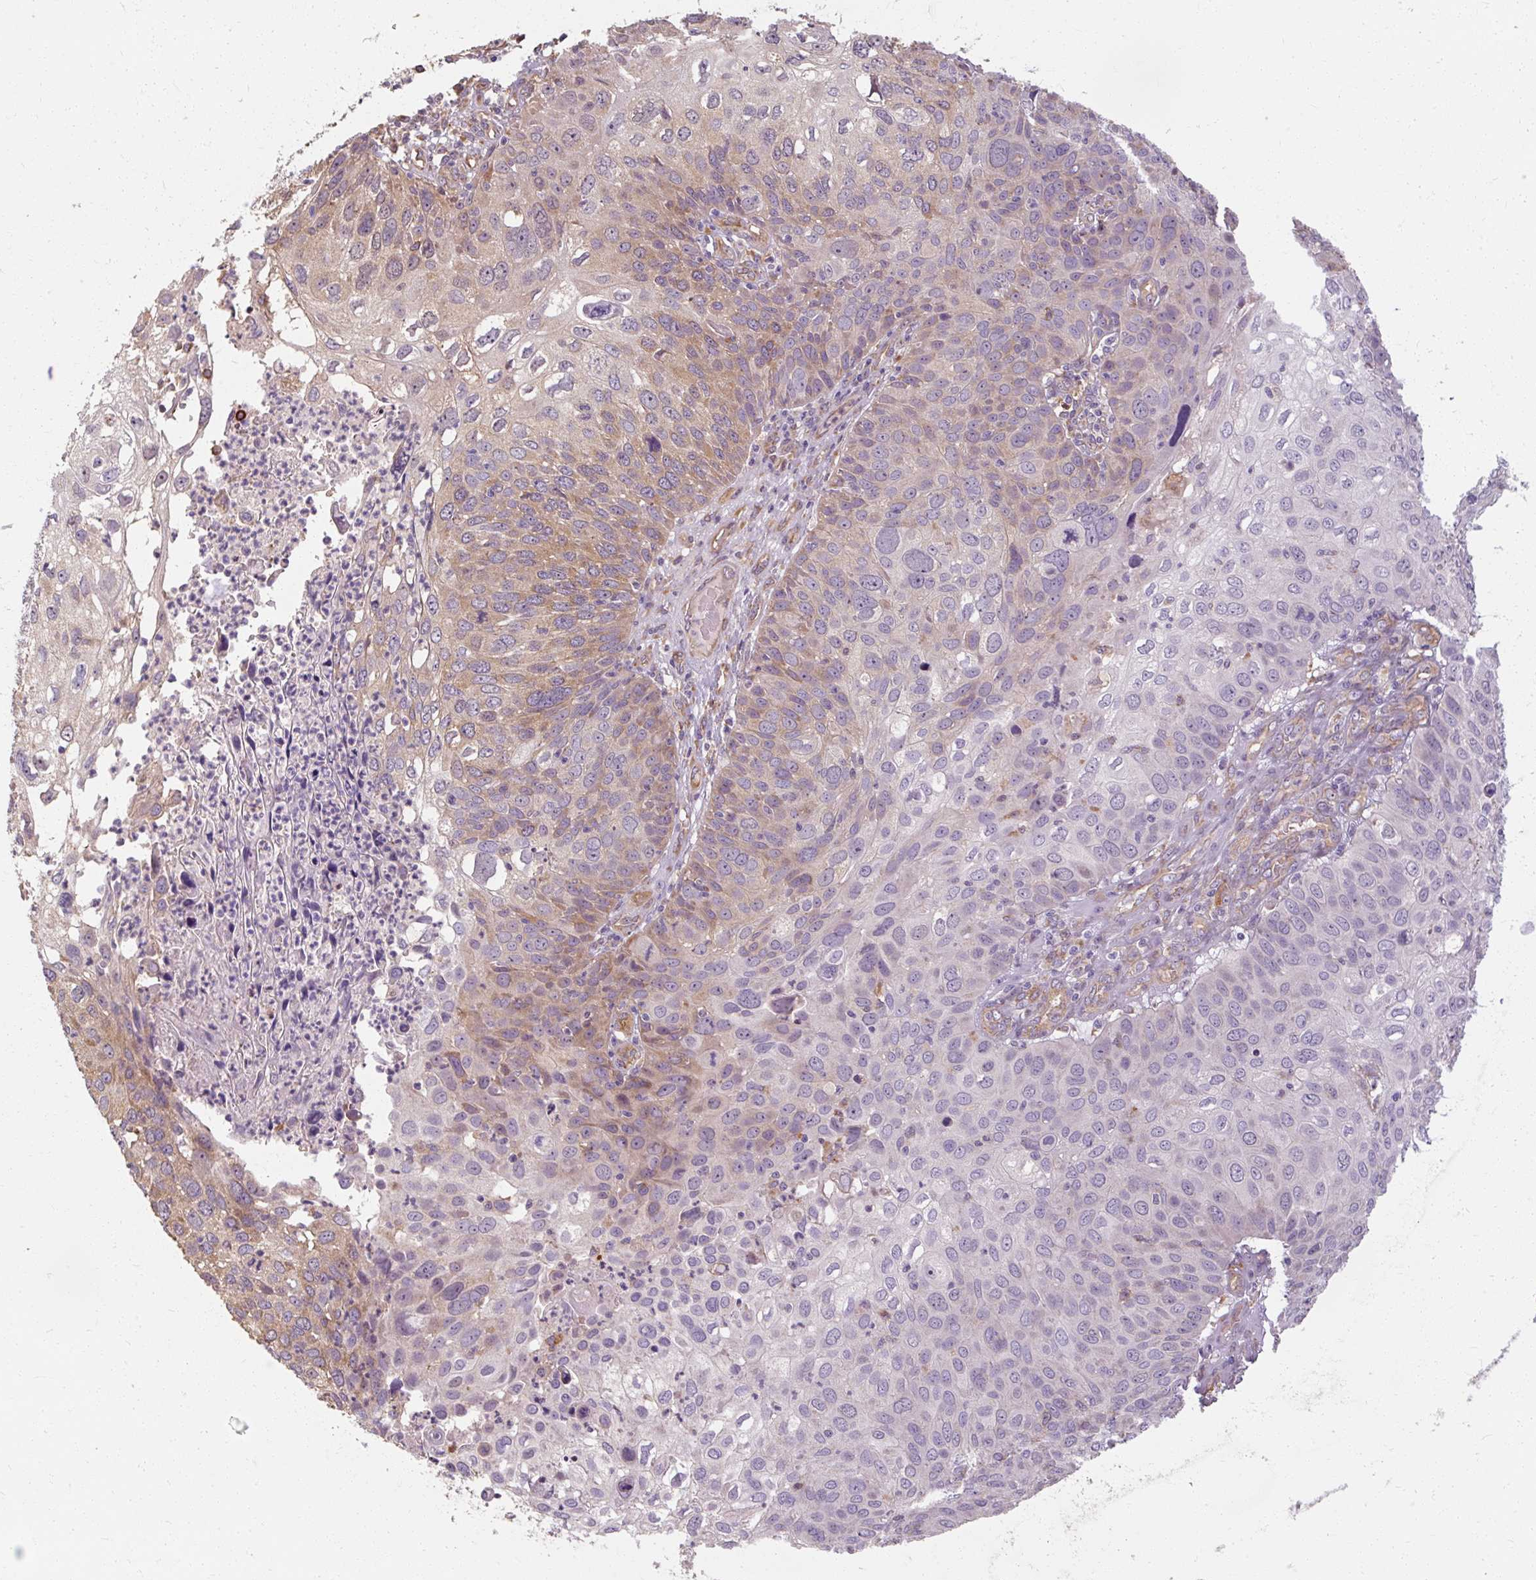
{"staining": {"intensity": "moderate", "quantity": "<25%", "location": "cytoplasmic/membranous"}, "tissue": "skin cancer", "cell_type": "Tumor cells", "image_type": "cancer", "snomed": [{"axis": "morphology", "description": "Squamous cell carcinoma, NOS"}, {"axis": "topography", "description": "Skin"}], "caption": "Immunohistochemistry (IHC) (DAB) staining of squamous cell carcinoma (skin) displays moderate cytoplasmic/membranous protein expression in about <25% of tumor cells.", "gene": "TBC1D4", "patient": {"sex": "male", "age": 87}}